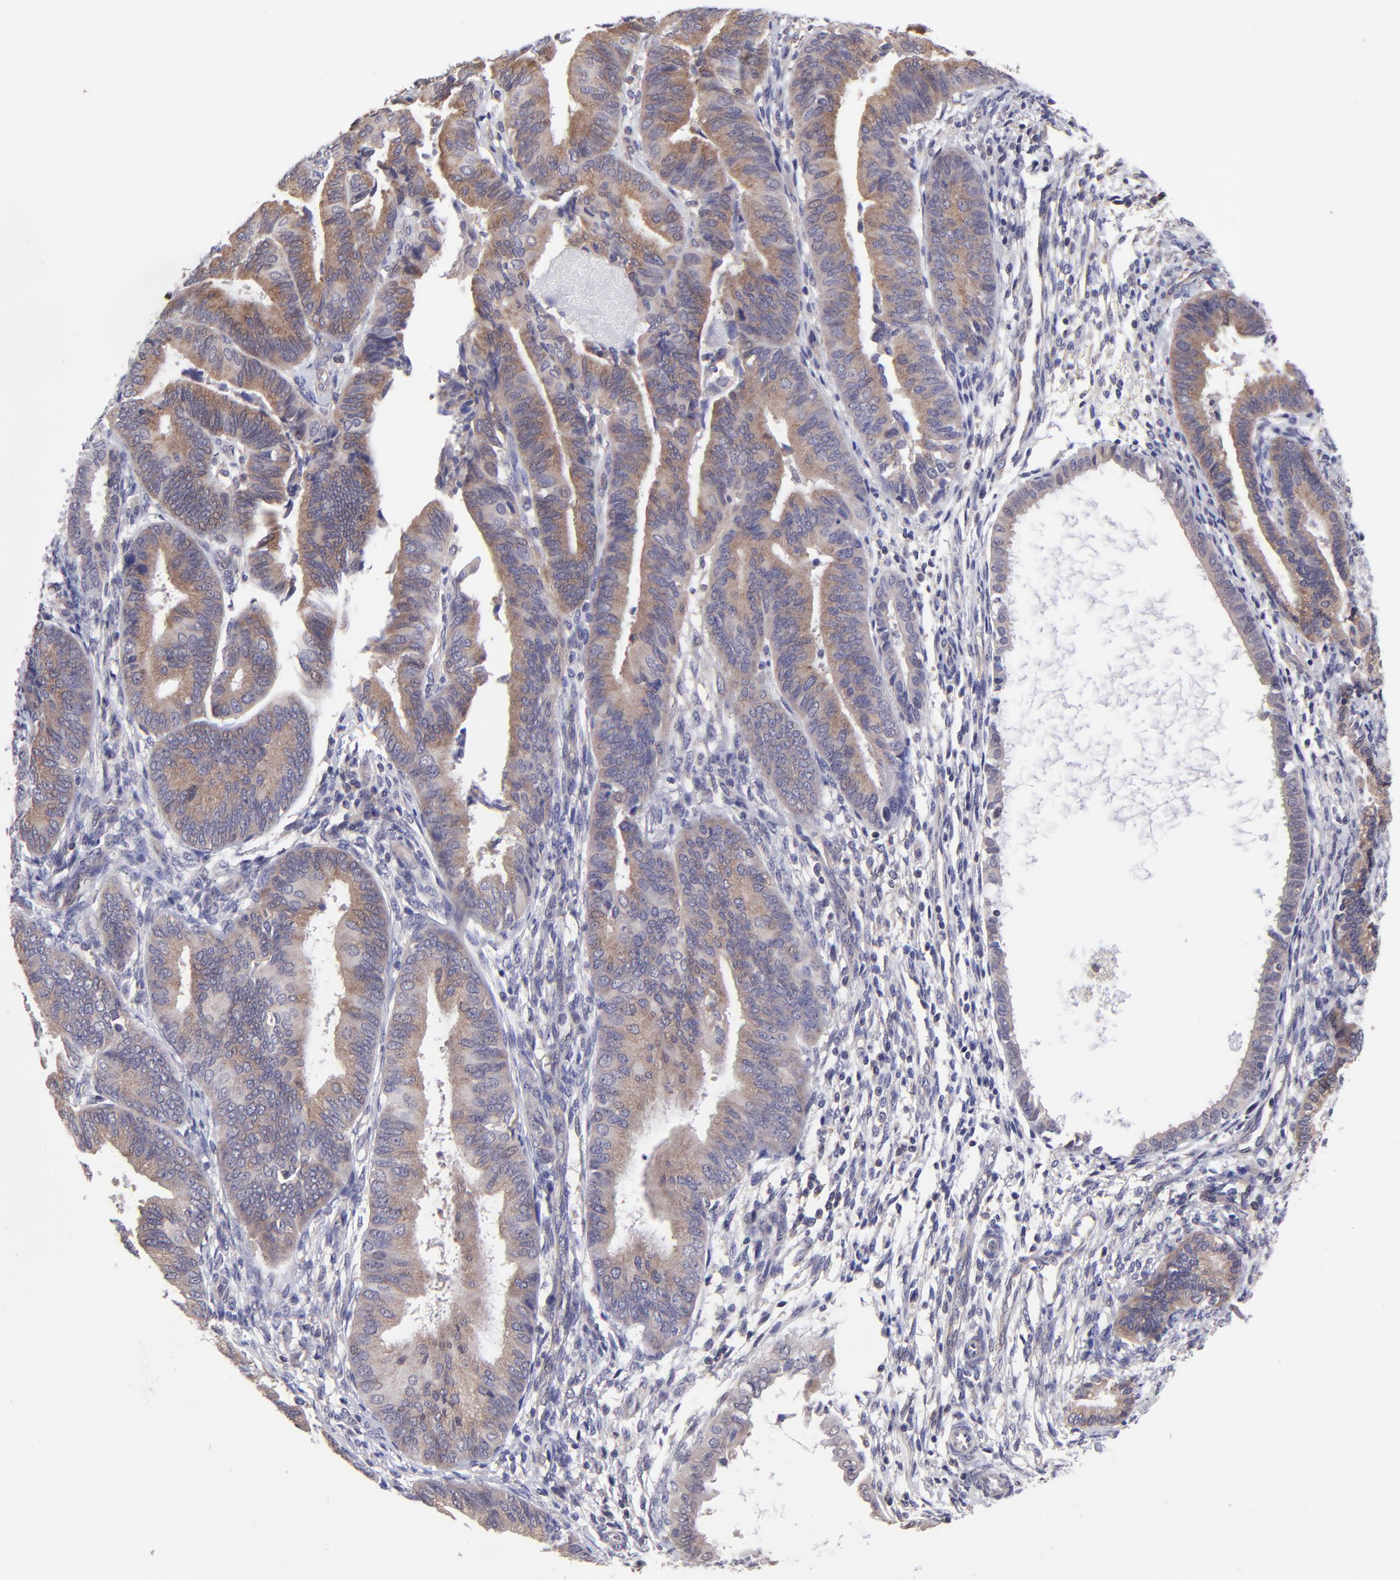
{"staining": {"intensity": "moderate", "quantity": ">75%", "location": "cytoplasmic/membranous"}, "tissue": "endometrial cancer", "cell_type": "Tumor cells", "image_type": "cancer", "snomed": [{"axis": "morphology", "description": "Adenocarcinoma, NOS"}, {"axis": "topography", "description": "Endometrium"}], "caption": "A histopathology image of human adenocarcinoma (endometrial) stained for a protein reveals moderate cytoplasmic/membranous brown staining in tumor cells.", "gene": "NSF", "patient": {"sex": "female", "age": 63}}